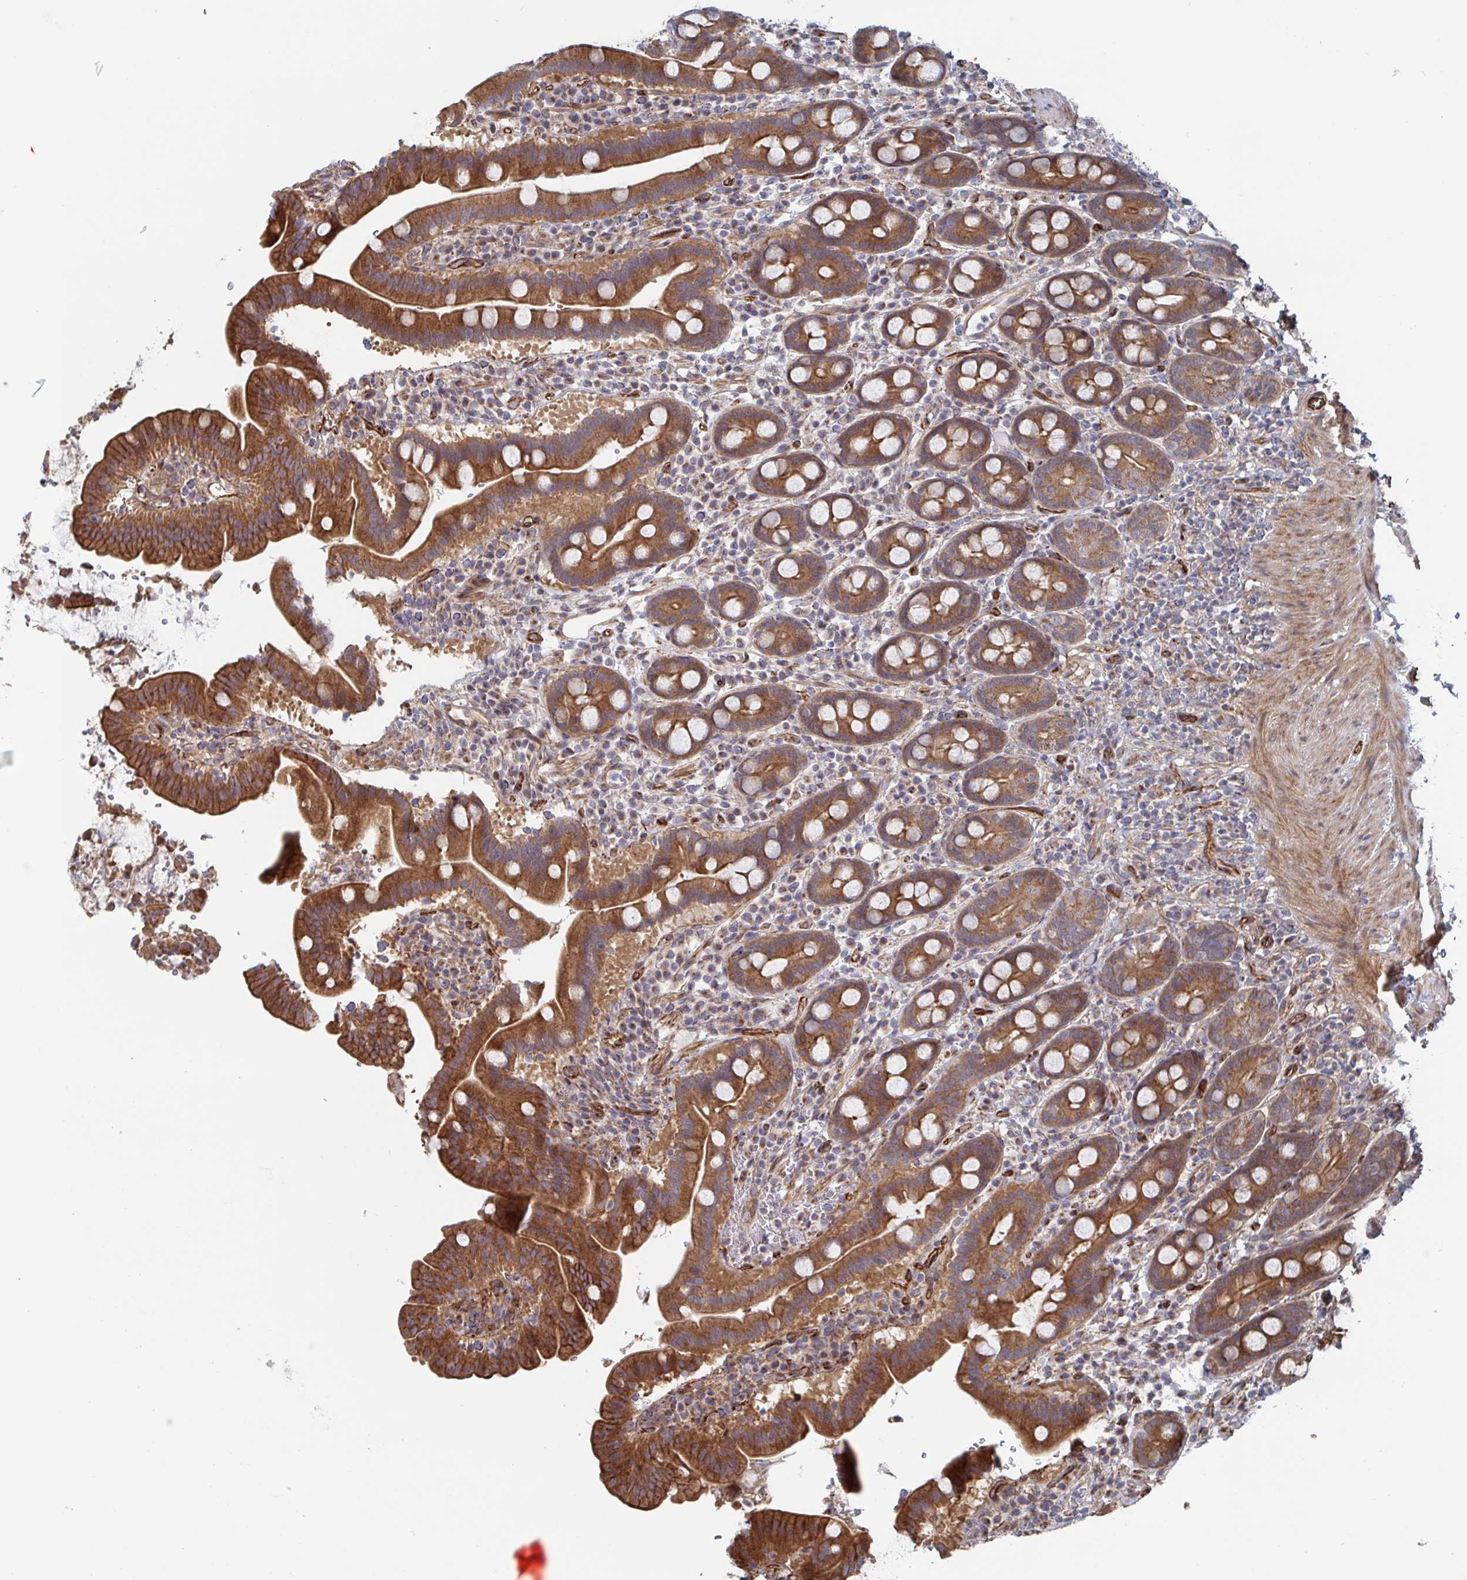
{"staining": {"intensity": "moderate", "quantity": ">75%", "location": "cytoplasmic/membranous"}, "tissue": "small intestine", "cell_type": "Glandular cells", "image_type": "normal", "snomed": [{"axis": "morphology", "description": "Normal tissue, NOS"}, {"axis": "topography", "description": "Small intestine"}], "caption": "Immunohistochemistry (IHC) histopathology image of normal small intestine: small intestine stained using immunohistochemistry (IHC) demonstrates medium levels of moderate protein expression localized specifically in the cytoplasmic/membranous of glandular cells, appearing as a cytoplasmic/membranous brown color.", "gene": "DVL3", "patient": {"sex": "male", "age": 26}}